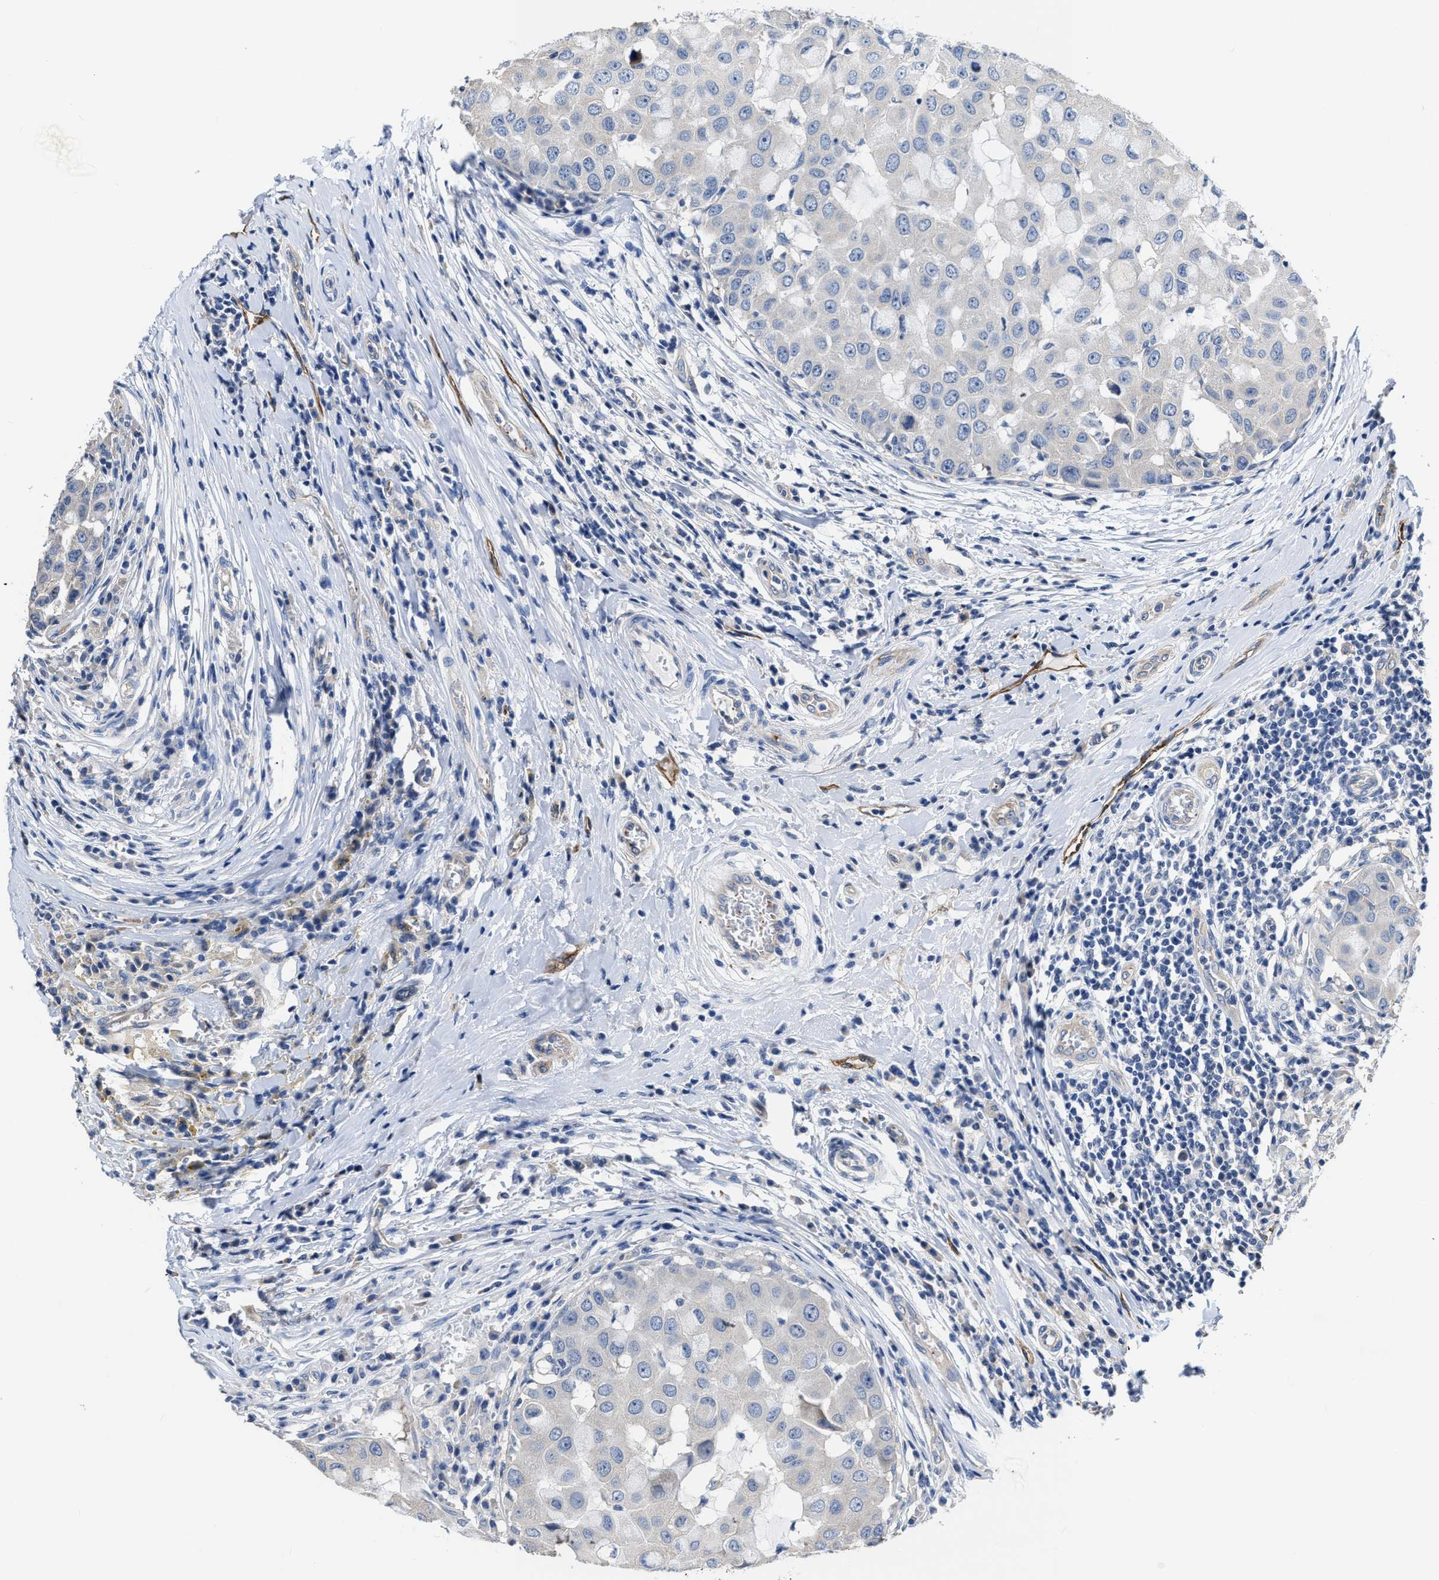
{"staining": {"intensity": "negative", "quantity": "none", "location": "none"}, "tissue": "breast cancer", "cell_type": "Tumor cells", "image_type": "cancer", "snomed": [{"axis": "morphology", "description": "Duct carcinoma"}, {"axis": "topography", "description": "Breast"}], "caption": "This is an IHC image of breast cancer. There is no staining in tumor cells.", "gene": "C22orf42", "patient": {"sex": "female", "age": 27}}